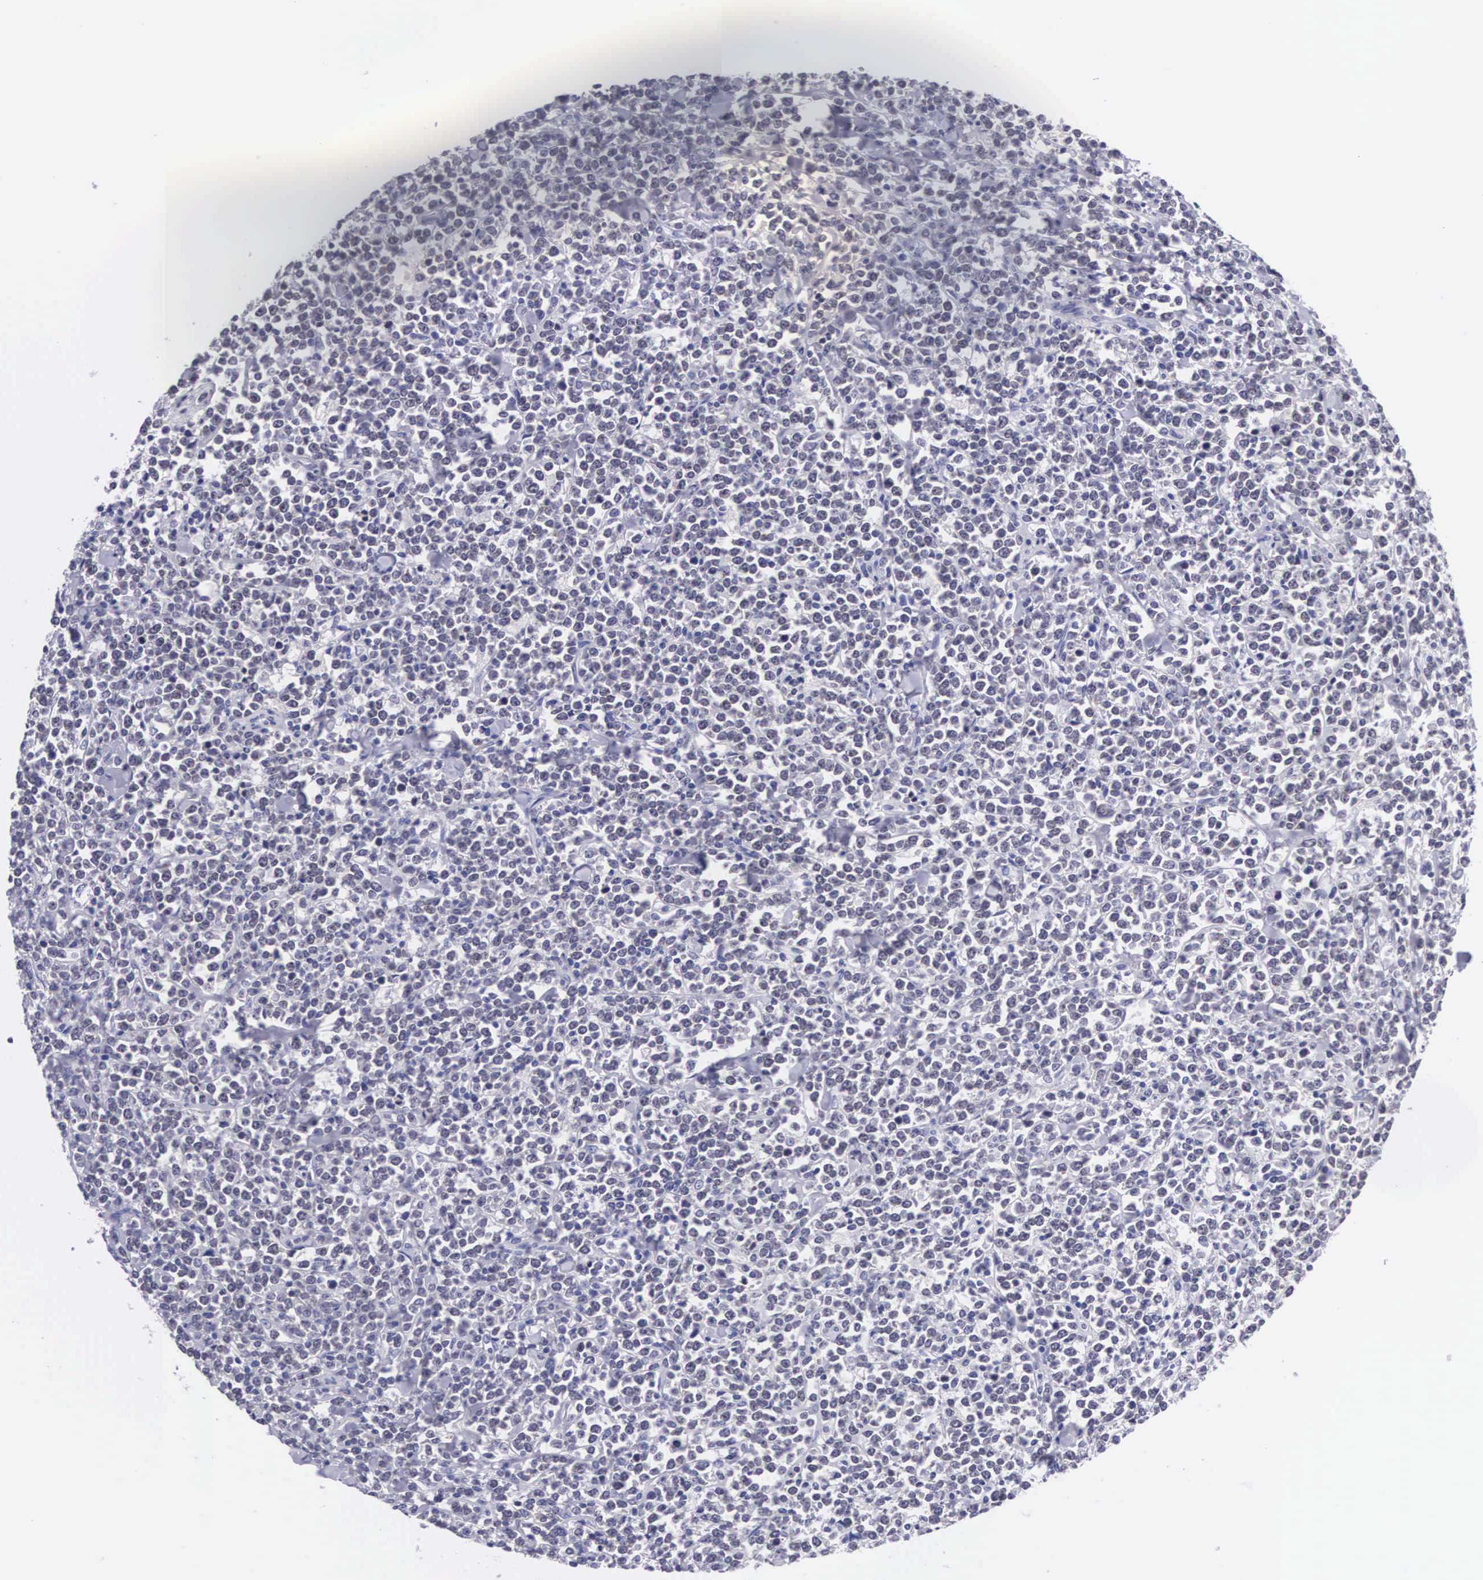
{"staining": {"intensity": "negative", "quantity": "none", "location": "none"}, "tissue": "lymphoma", "cell_type": "Tumor cells", "image_type": "cancer", "snomed": [{"axis": "morphology", "description": "Malignant lymphoma, non-Hodgkin's type, High grade"}, {"axis": "topography", "description": "Small intestine"}, {"axis": "topography", "description": "Colon"}], "caption": "This is a image of immunohistochemistry (IHC) staining of lymphoma, which shows no staining in tumor cells. (Brightfield microscopy of DAB (3,3'-diaminobenzidine) immunohistochemistry at high magnification).", "gene": "SOX11", "patient": {"sex": "male", "age": 8}}